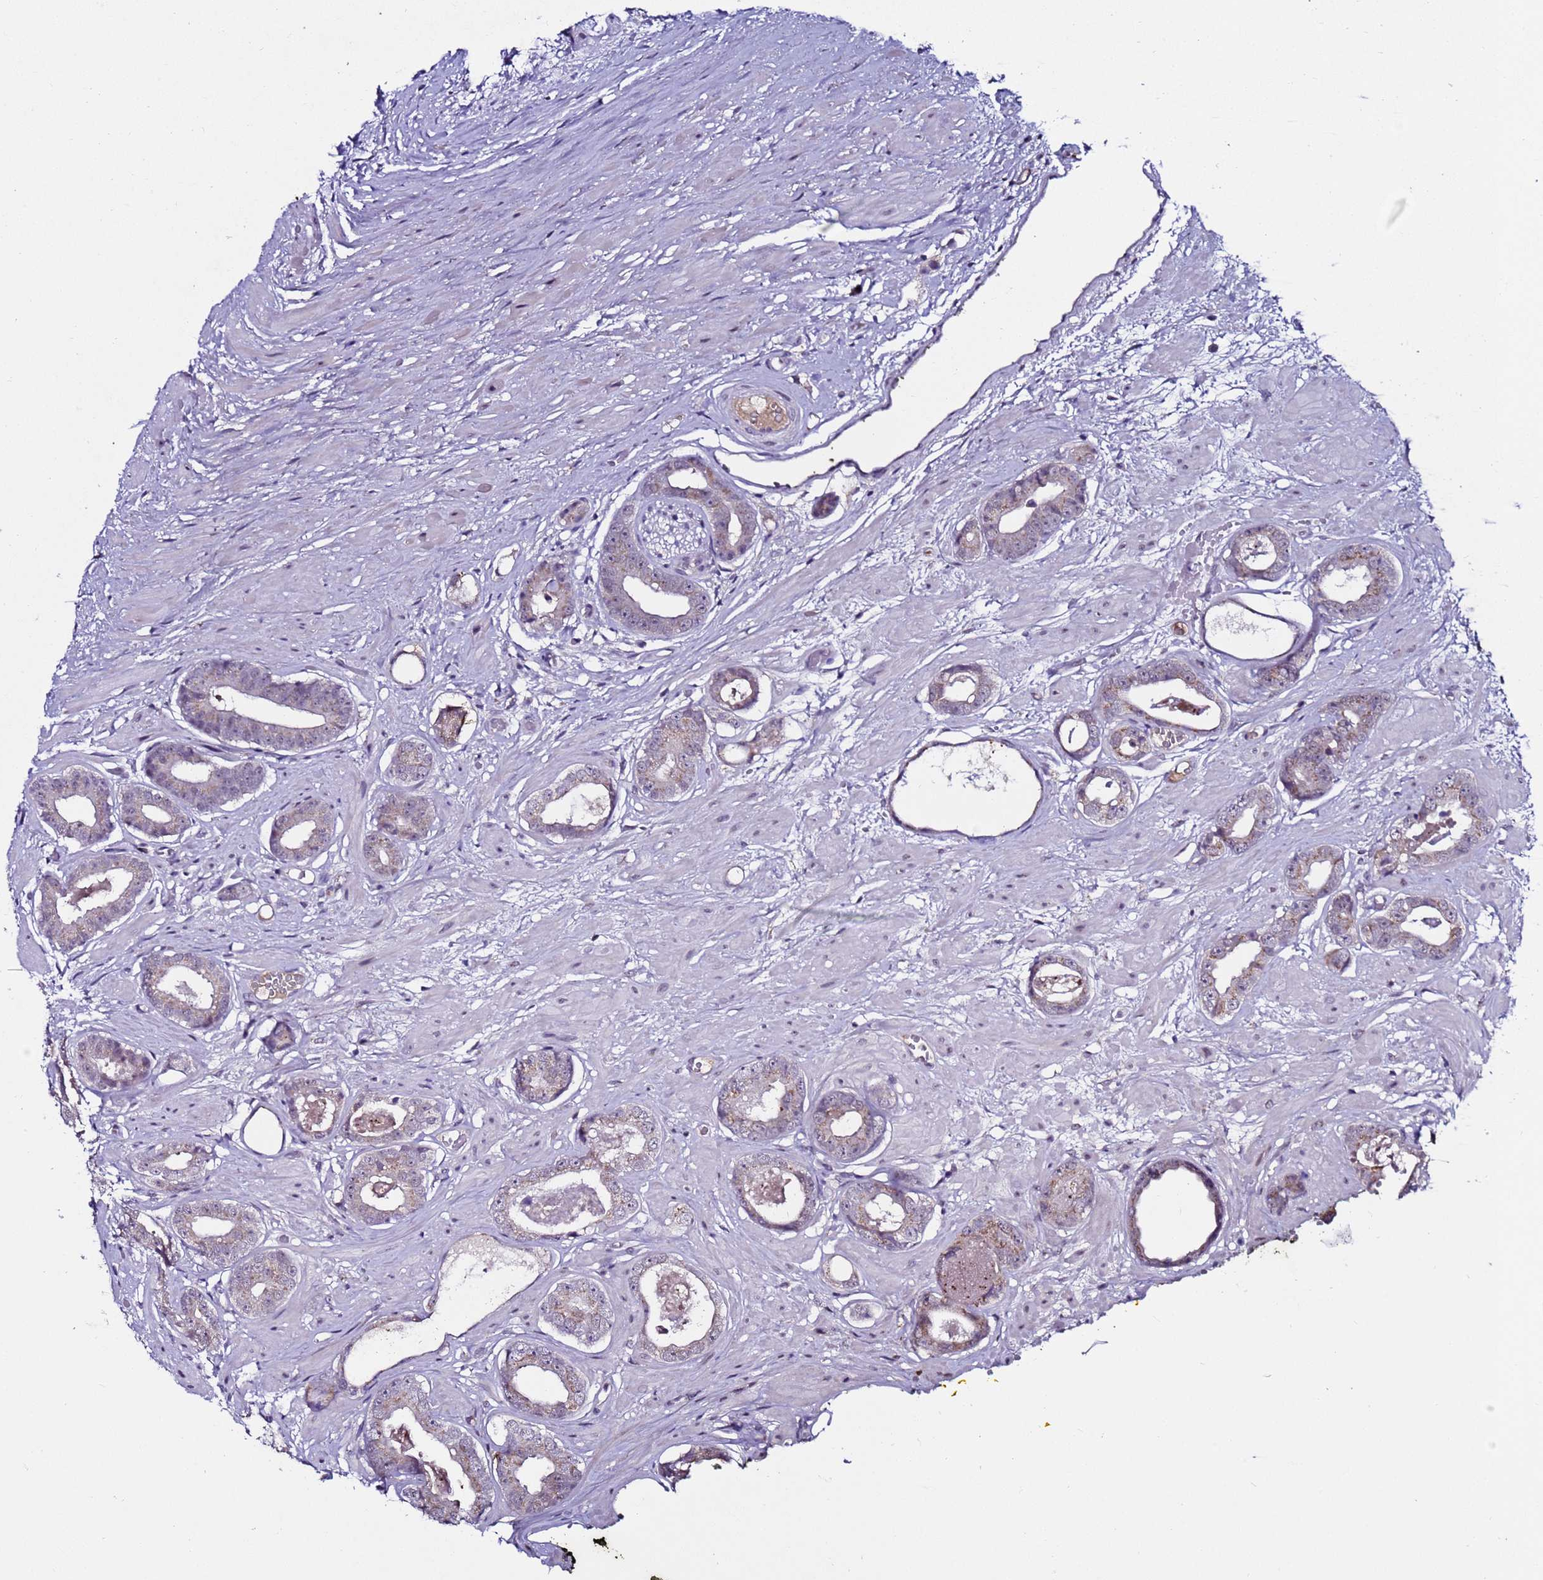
{"staining": {"intensity": "weak", "quantity": "25%-75%", "location": "cytoplasmic/membranous"}, "tissue": "prostate cancer", "cell_type": "Tumor cells", "image_type": "cancer", "snomed": [{"axis": "morphology", "description": "Adenocarcinoma, Low grade"}, {"axis": "topography", "description": "Prostate"}], "caption": "Prostate cancer (low-grade adenocarcinoma) stained for a protein (brown) exhibits weak cytoplasmic/membranous positive staining in about 25%-75% of tumor cells.", "gene": "C19orf47", "patient": {"sex": "male", "age": 64}}